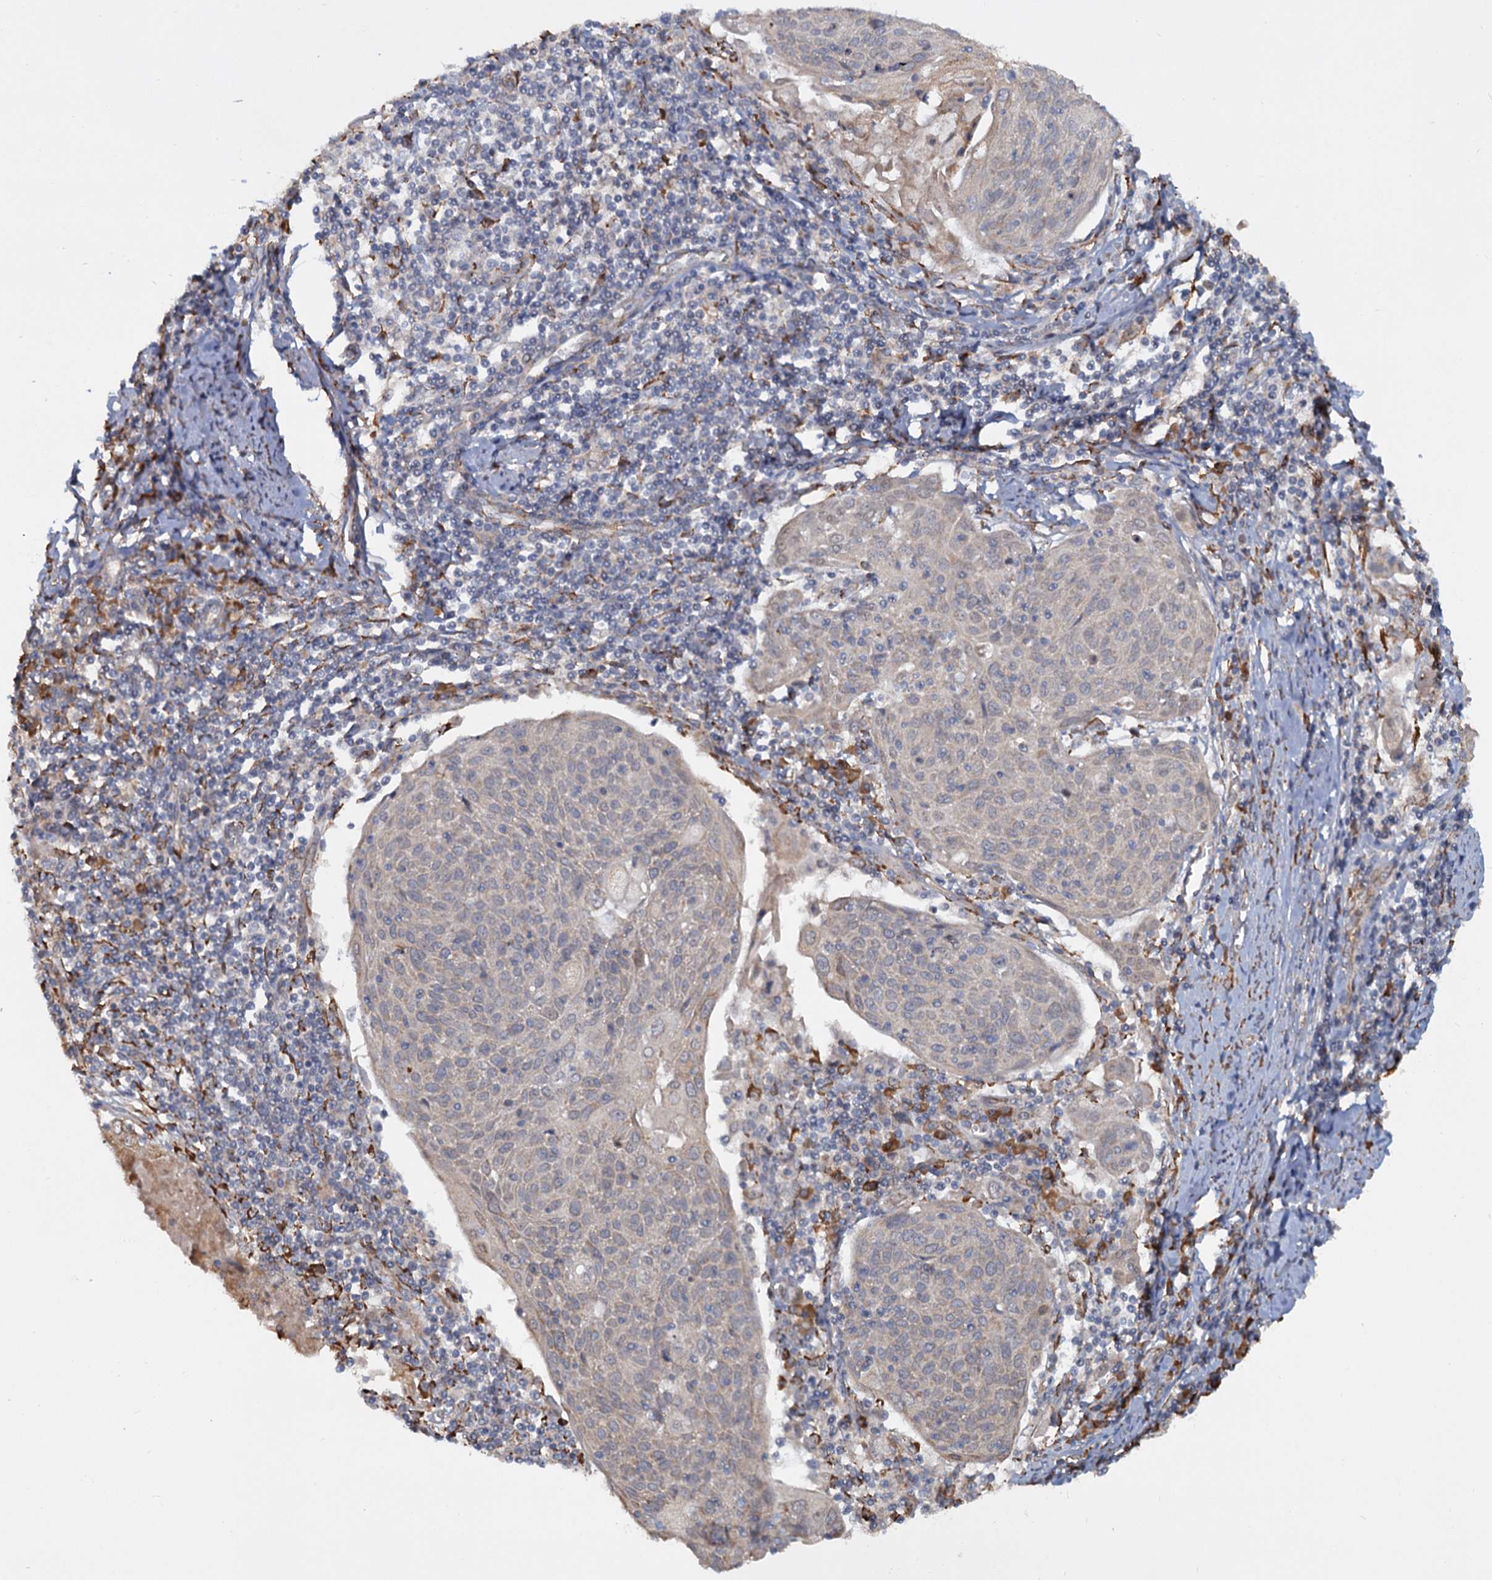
{"staining": {"intensity": "weak", "quantity": "<25%", "location": "cytoplasmic/membranous"}, "tissue": "cervical cancer", "cell_type": "Tumor cells", "image_type": "cancer", "snomed": [{"axis": "morphology", "description": "Squamous cell carcinoma, NOS"}, {"axis": "topography", "description": "Cervix"}], "caption": "A micrograph of squamous cell carcinoma (cervical) stained for a protein shows no brown staining in tumor cells.", "gene": "LRRC51", "patient": {"sex": "female", "age": 67}}